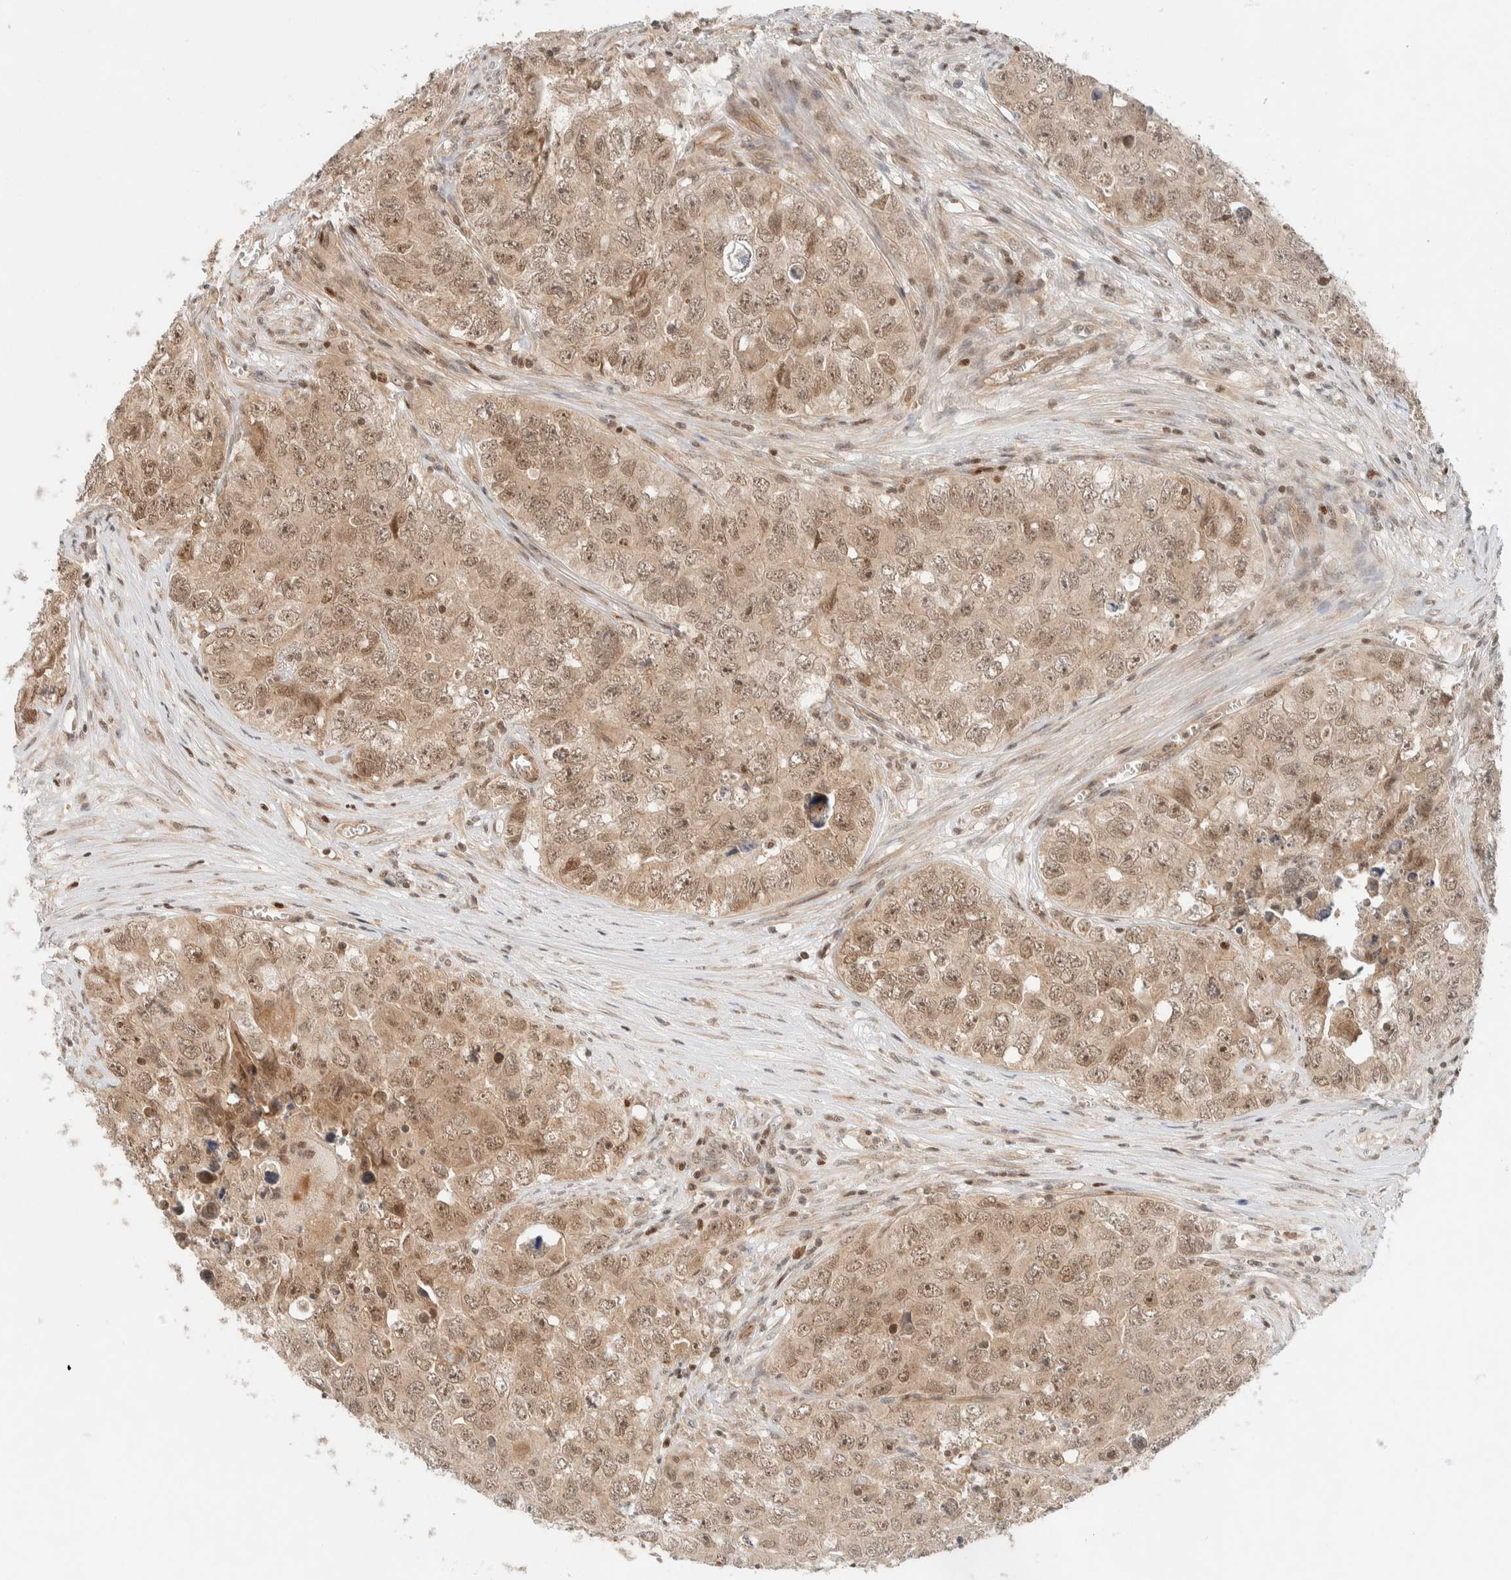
{"staining": {"intensity": "weak", "quantity": ">75%", "location": "cytoplasmic/membranous,nuclear"}, "tissue": "testis cancer", "cell_type": "Tumor cells", "image_type": "cancer", "snomed": [{"axis": "morphology", "description": "Seminoma, NOS"}, {"axis": "morphology", "description": "Carcinoma, Embryonal, NOS"}, {"axis": "topography", "description": "Testis"}], "caption": "Tumor cells reveal low levels of weak cytoplasmic/membranous and nuclear staining in approximately >75% of cells in human testis cancer (seminoma). The staining was performed using DAB (3,3'-diaminobenzidine) to visualize the protein expression in brown, while the nuclei were stained in blue with hematoxylin (Magnification: 20x).", "gene": "C8orf76", "patient": {"sex": "male", "age": 43}}